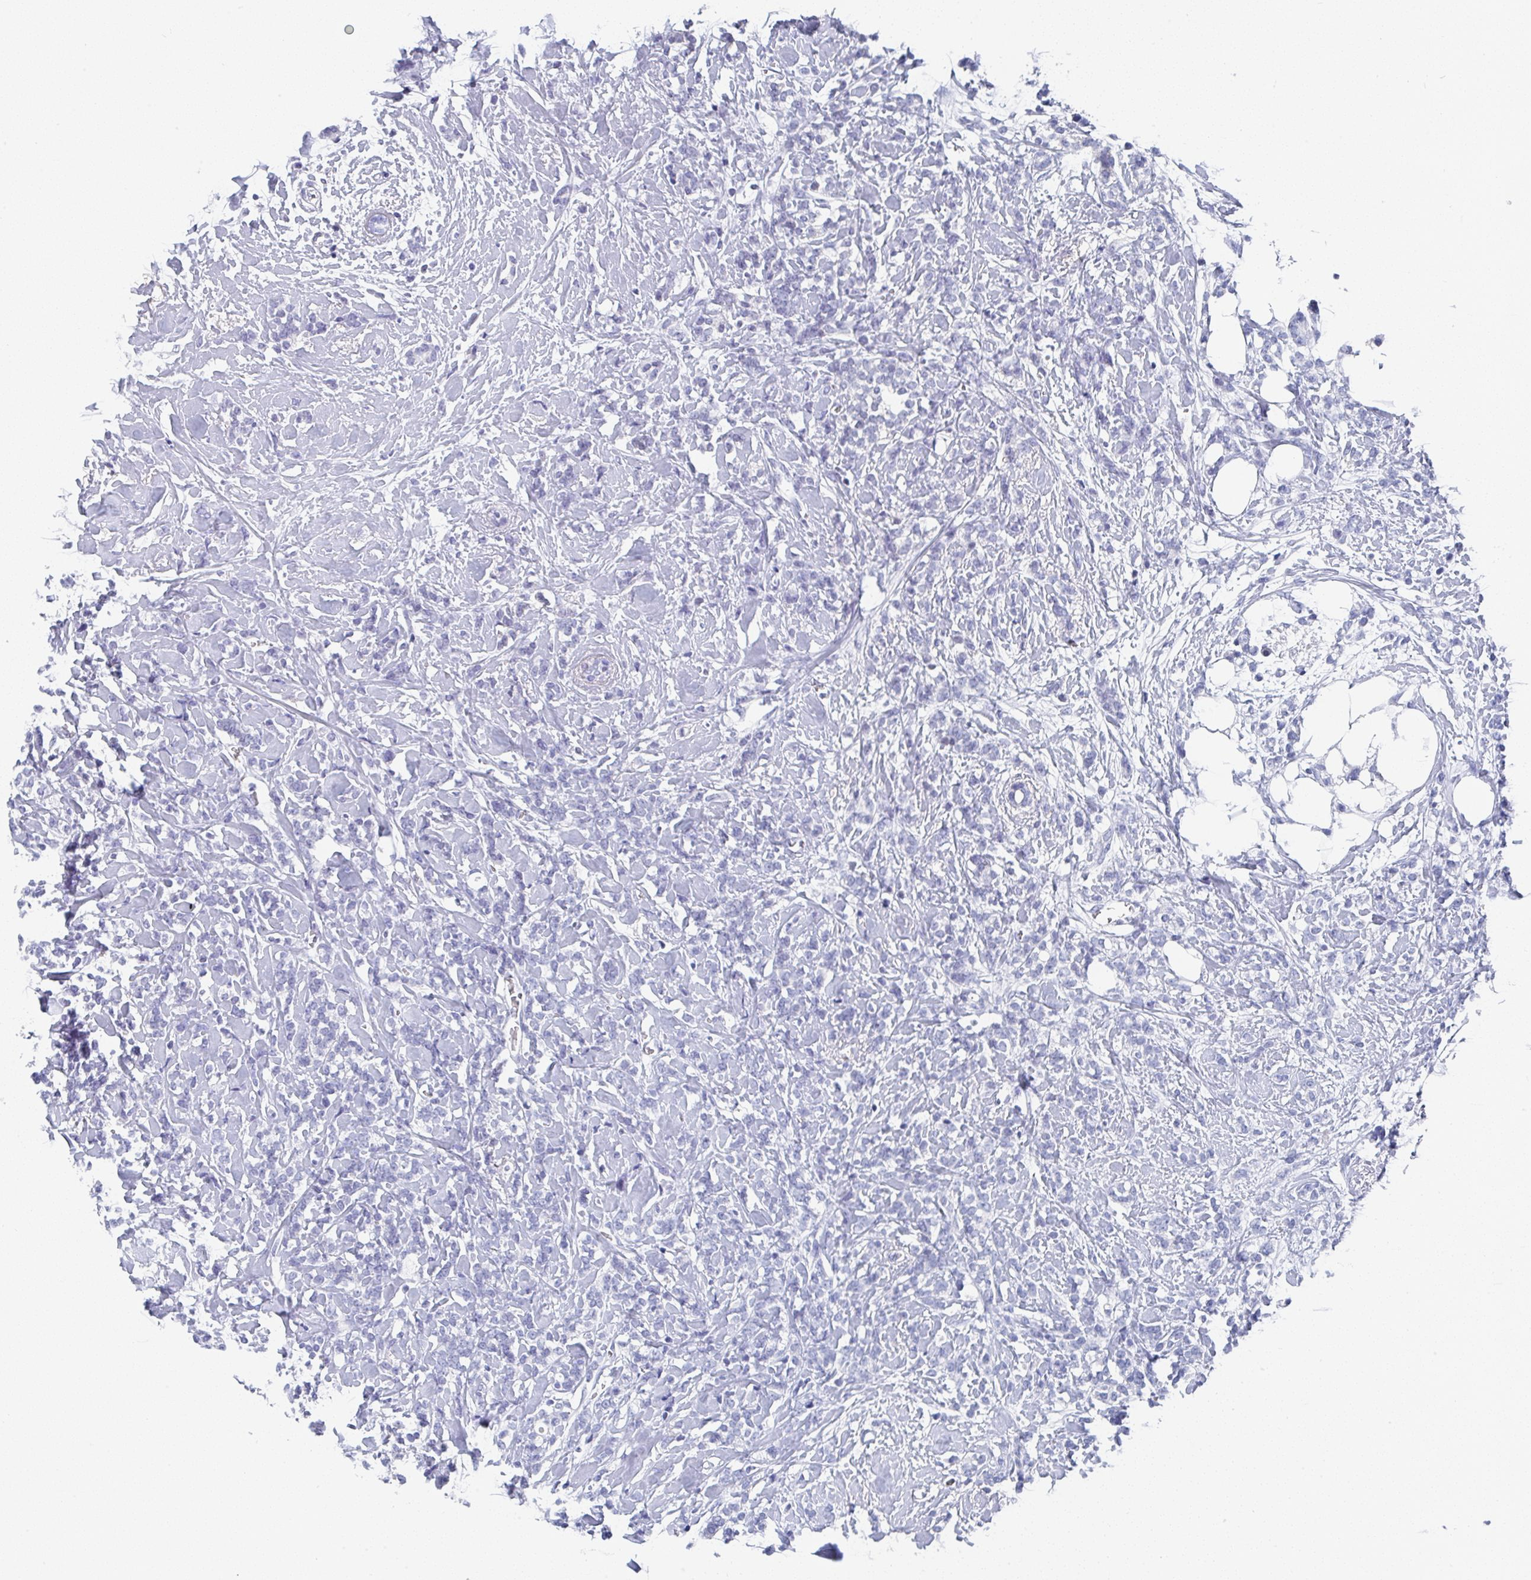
{"staining": {"intensity": "negative", "quantity": "none", "location": "none"}, "tissue": "breast cancer", "cell_type": "Tumor cells", "image_type": "cancer", "snomed": [{"axis": "morphology", "description": "Lobular carcinoma"}, {"axis": "topography", "description": "Breast"}], "caption": "This is an IHC photomicrograph of human breast cancer. There is no expression in tumor cells.", "gene": "TNFRSF8", "patient": {"sex": "female", "age": 59}}